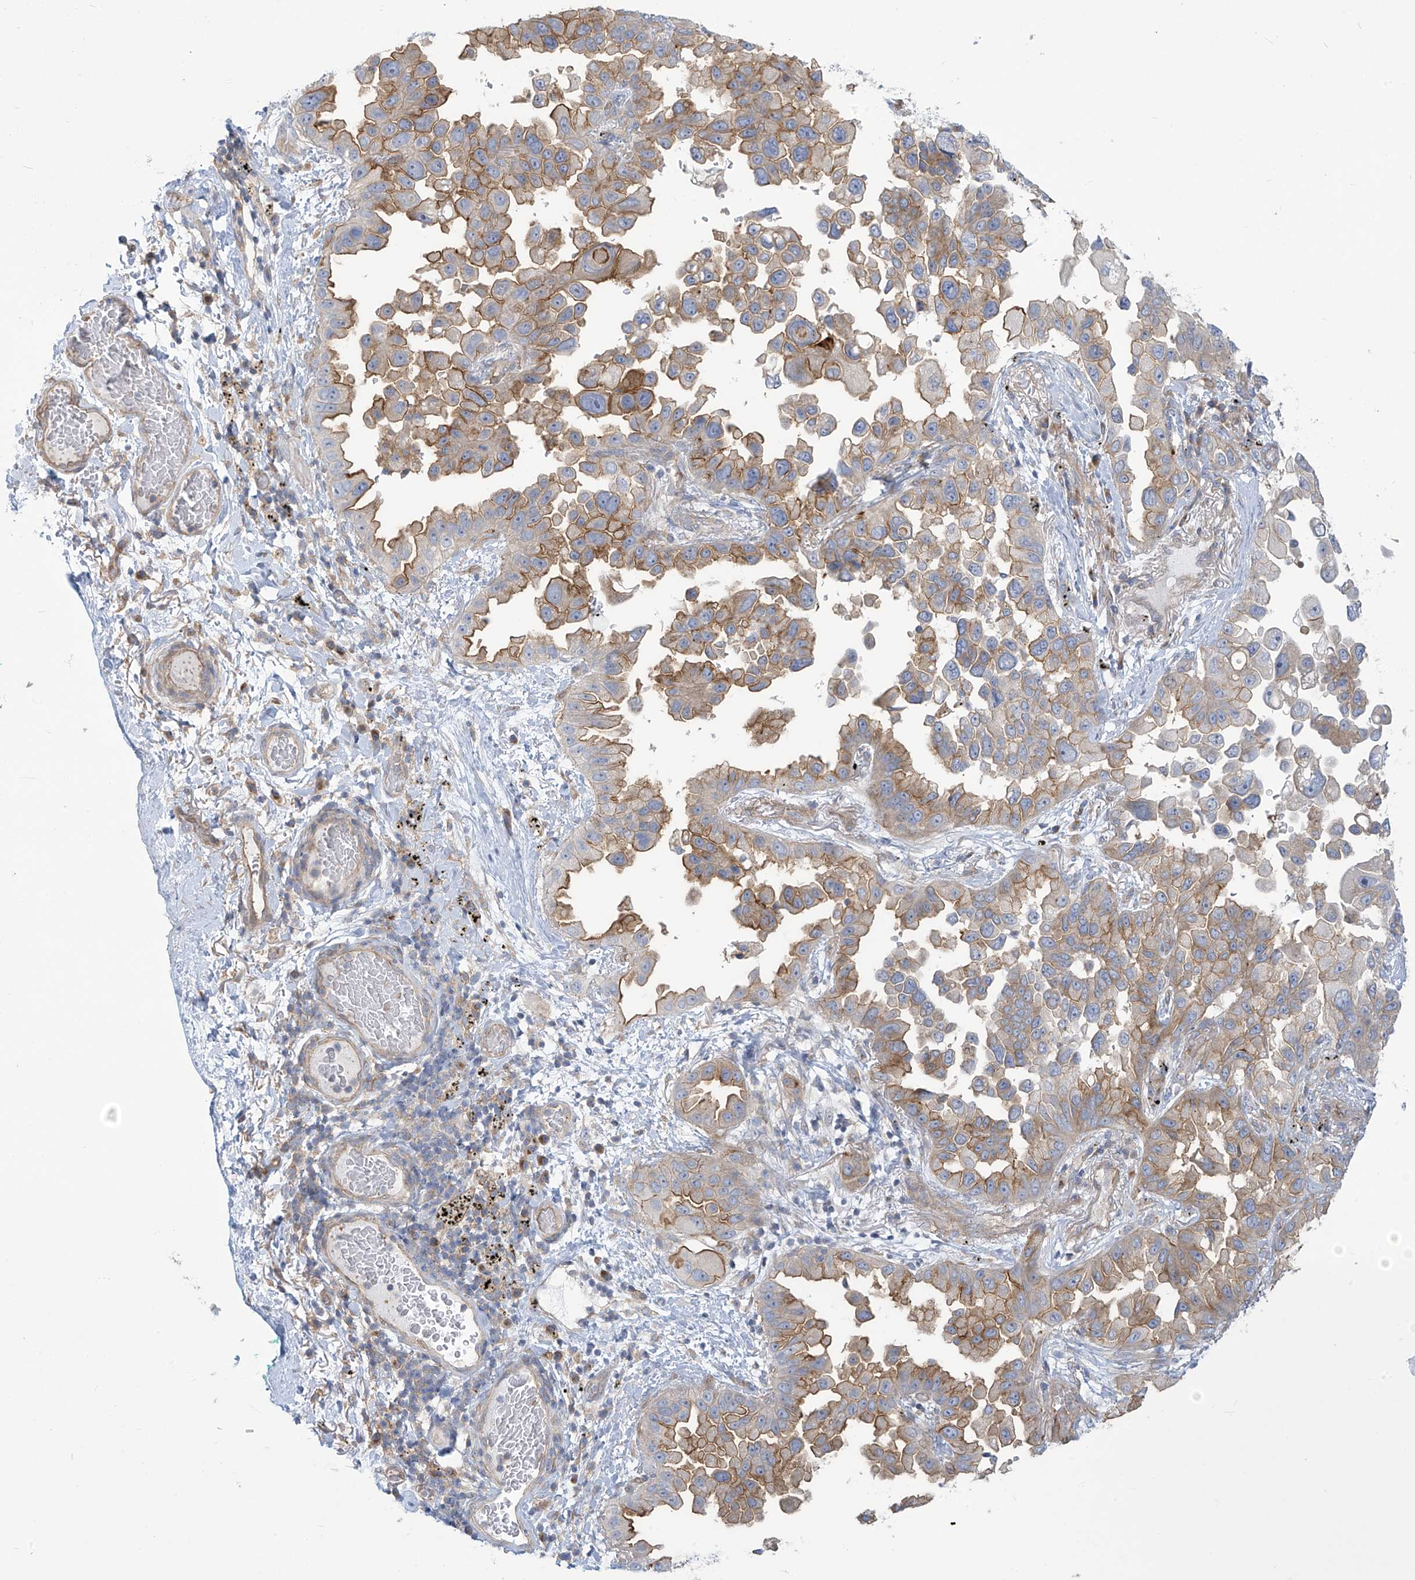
{"staining": {"intensity": "moderate", "quantity": "25%-75%", "location": "cytoplasmic/membranous"}, "tissue": "lung cancer", "cell_type": "Tumor cells", "image_type": "cancer", "snomed": [{"axis": "morphology", "description": "Adenocarcinoma, NOS"}, {"axis": "topography", "description": "Lung"}], "caption": "Immunohistochemistry (IHC) staining of lung cancer (adenocarcinoma), which shows medium levels of moderate cytoplasmic/membranous staining in approximately 25%-75% of tumor cells indicating moderate cytoplasmic/membranous protein staining. The staining was performed using DAB (brown) for protein detection and nuclei were counterstained in hematoxylin (blue).", "gene": "ADAT2", "patient": {"sex": "female", "age": 67}}